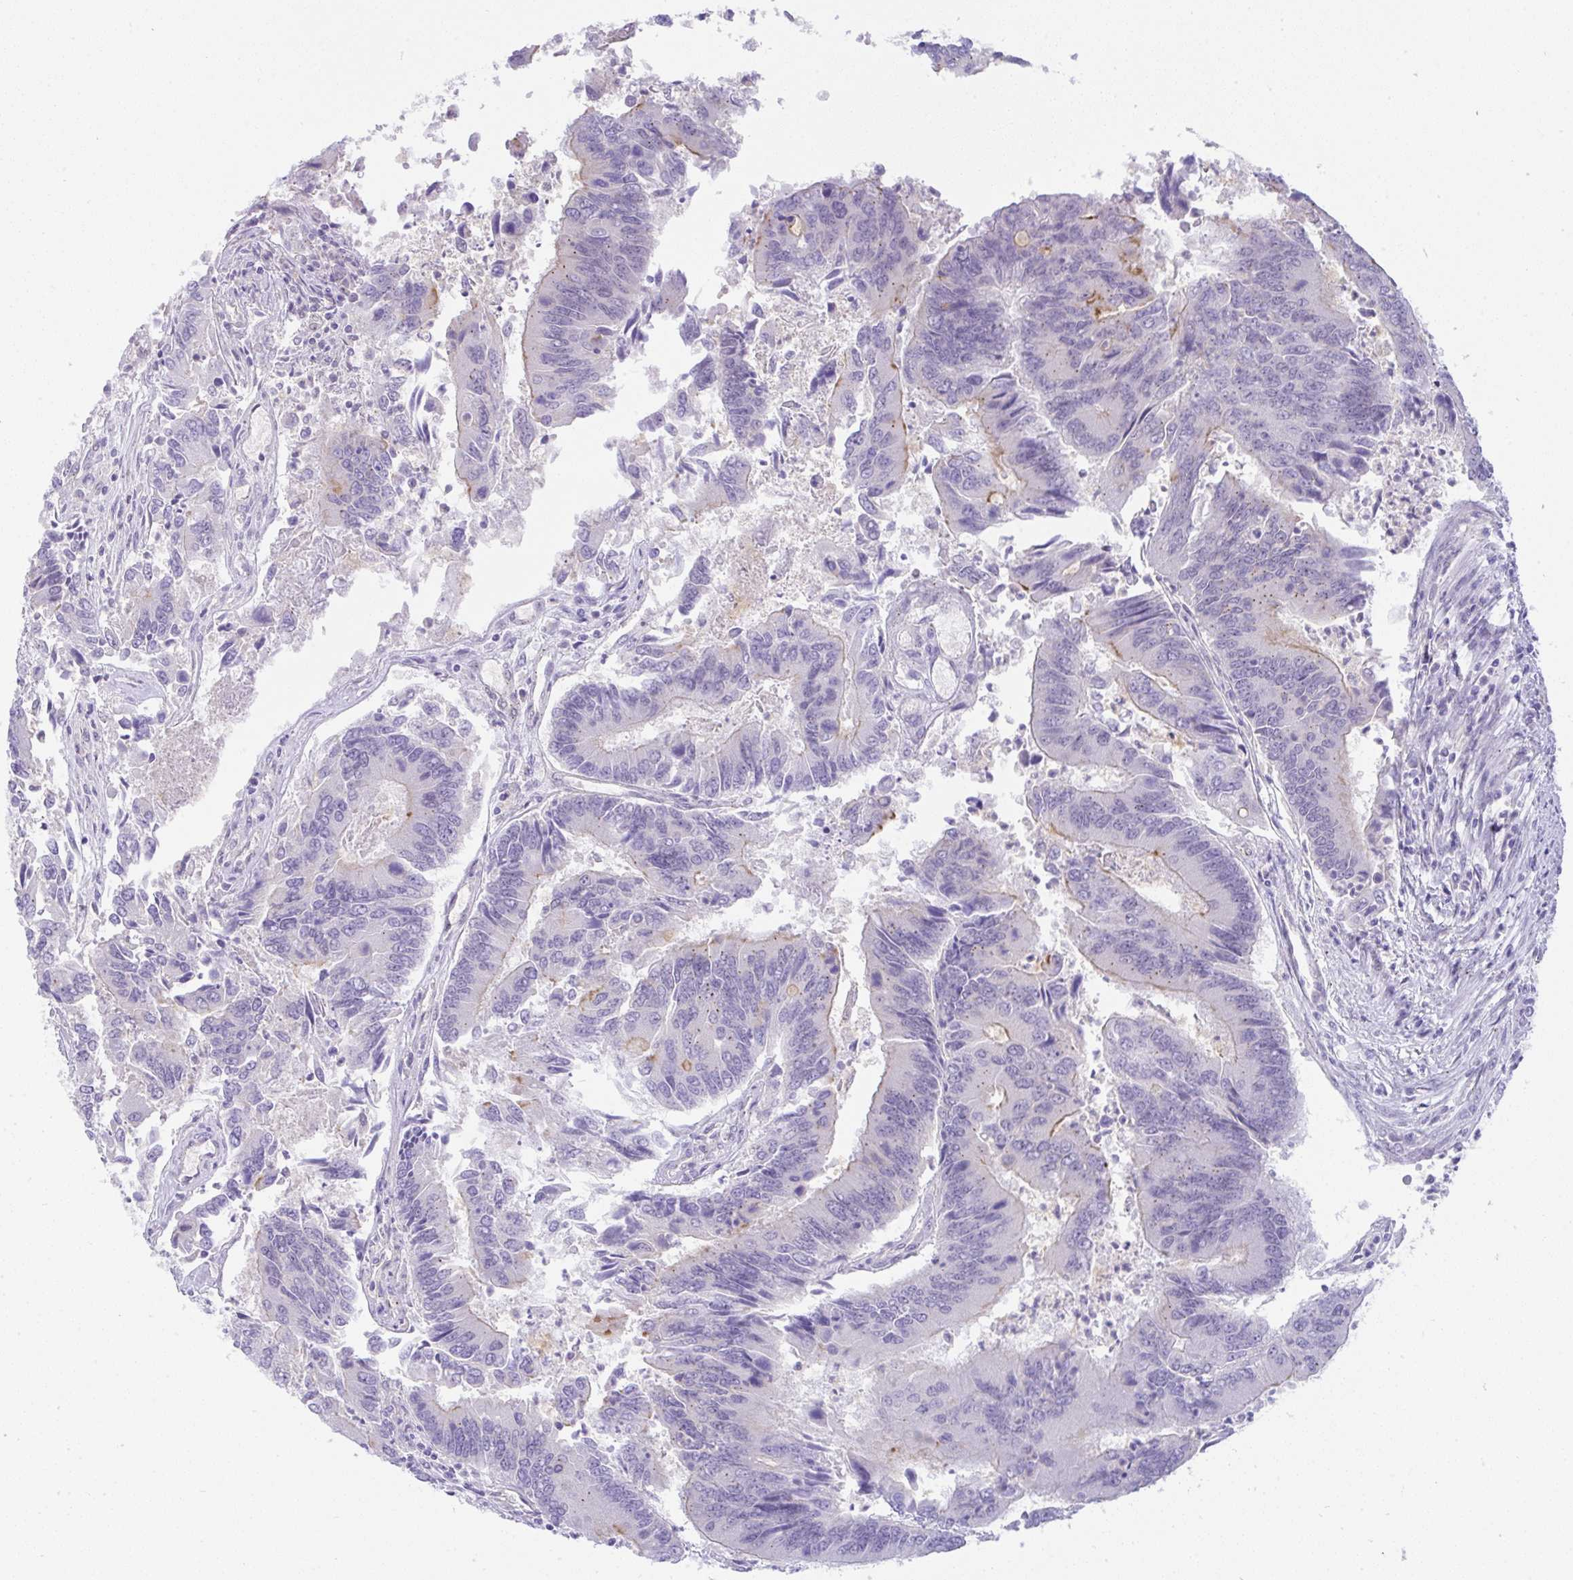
{"staining": {"intensity": "weak", "quantity": "<25%", "location": "cytoplasmic/membranous"}, "tissue": "colorectal cancer", "cell_type": "Tumor cells", "image_type": "cancer", "snomed": [{"axis": "morphology", "description": "Adenocarcinoma, NOS"}, {"axis": "topography", "description": "Colon"}], "caption": "This photomicrograph is of colorectal adenocarcinoma stained with immunohistochemistry to label a protein in brown with the nuclei are counter-stained blue. There is no staining in tumor cells.", "gene": "FAM177A1", "patient": {"sex": "female", "age": 67}}